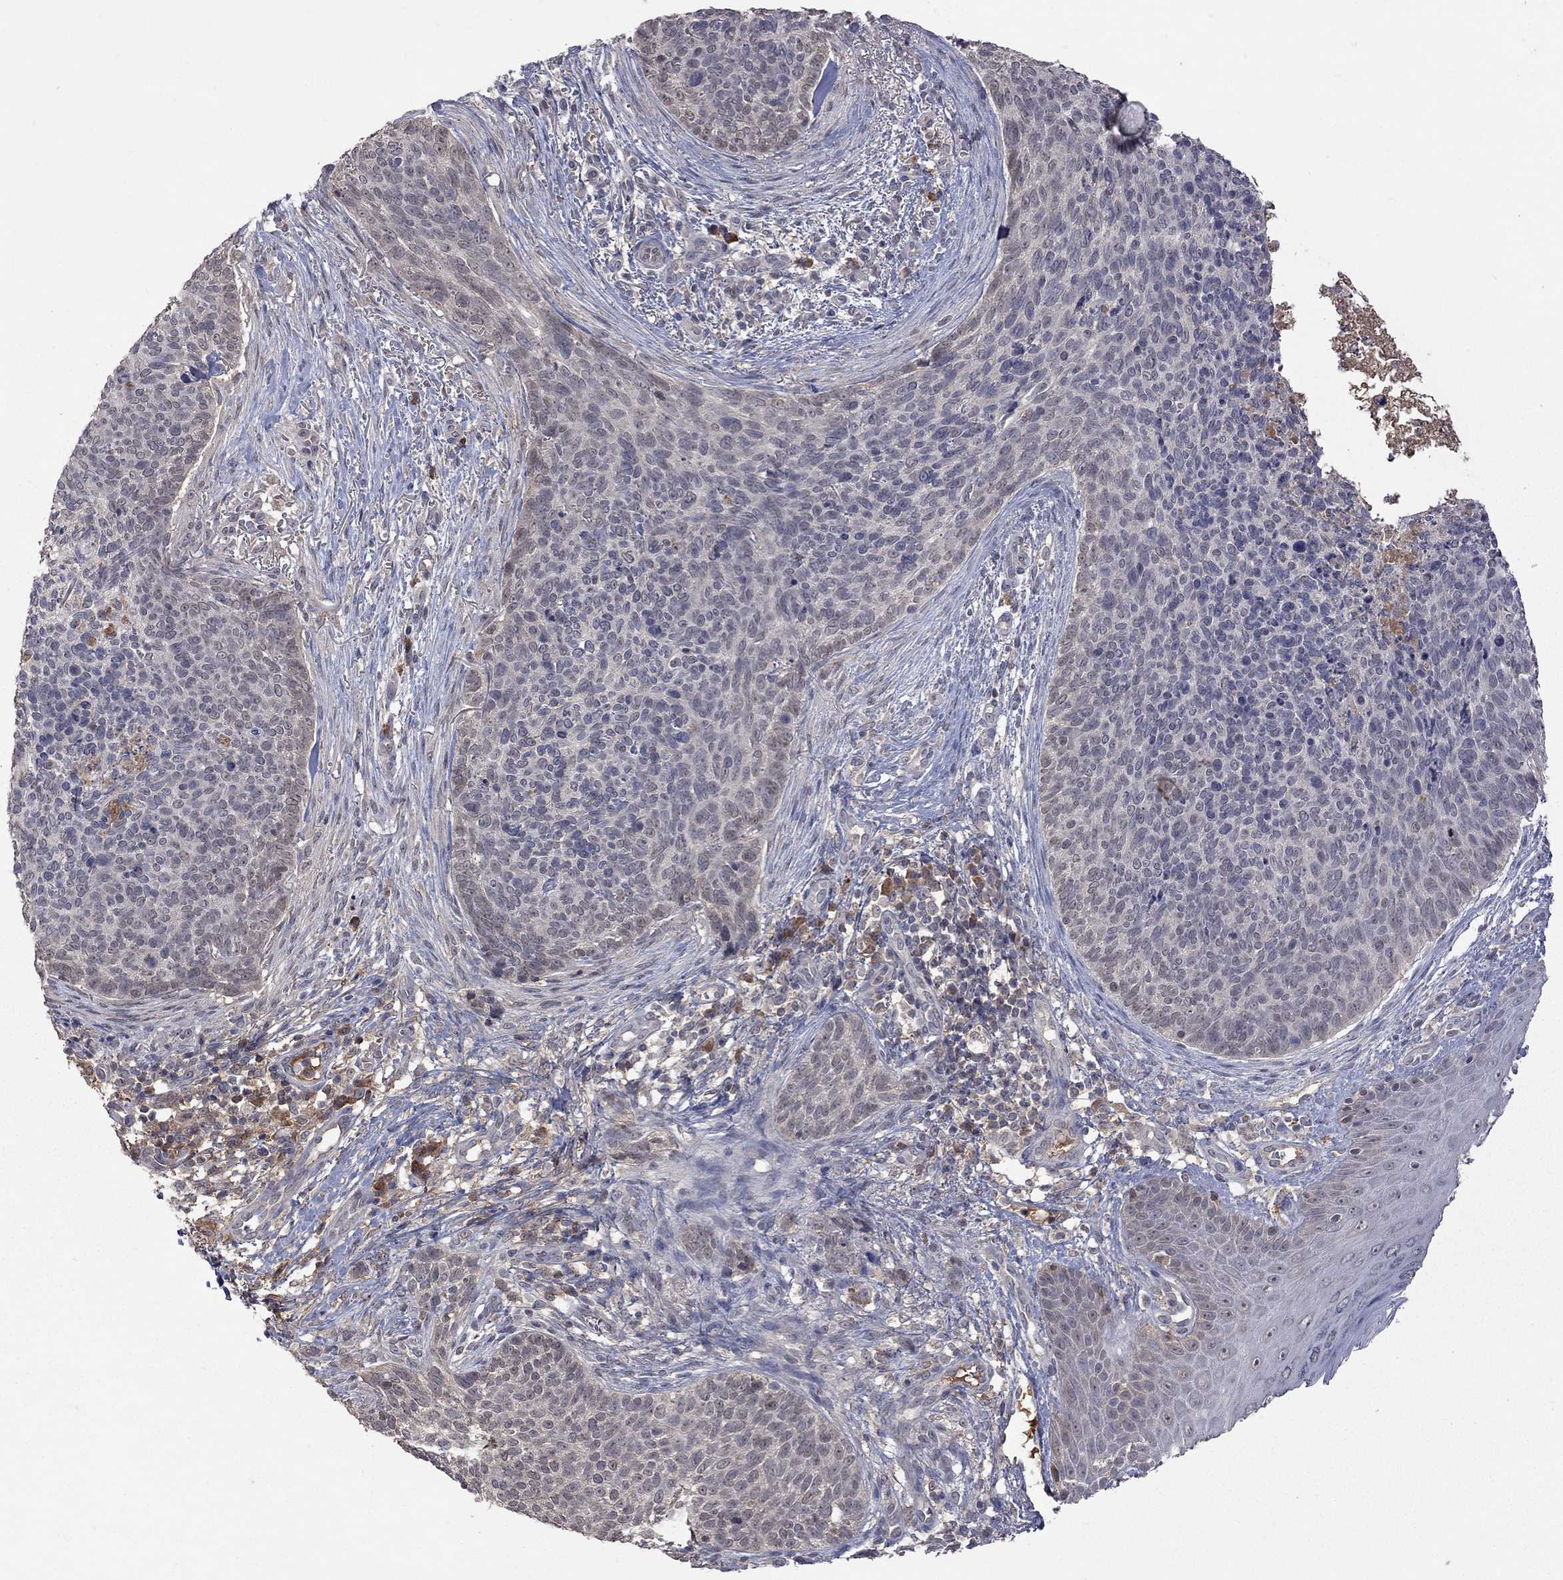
{"staining": {"intensity": "negative", "quantity": "none", "location": "none"}, "tissue": "skin cancer", "cell_type": "Tumor cells", "image_type": "cancer", "snomed": [{"axis": "morphology", "description": "Basal cell carcinoma"}, {"axis": "topography", "description": "Skin"}], "caption": "There is no significant expression in tumor cells of skin cancer (basal cell carcinoma).", "gene": "HTR6", "patient": {"sex": "male", "age": 64}}